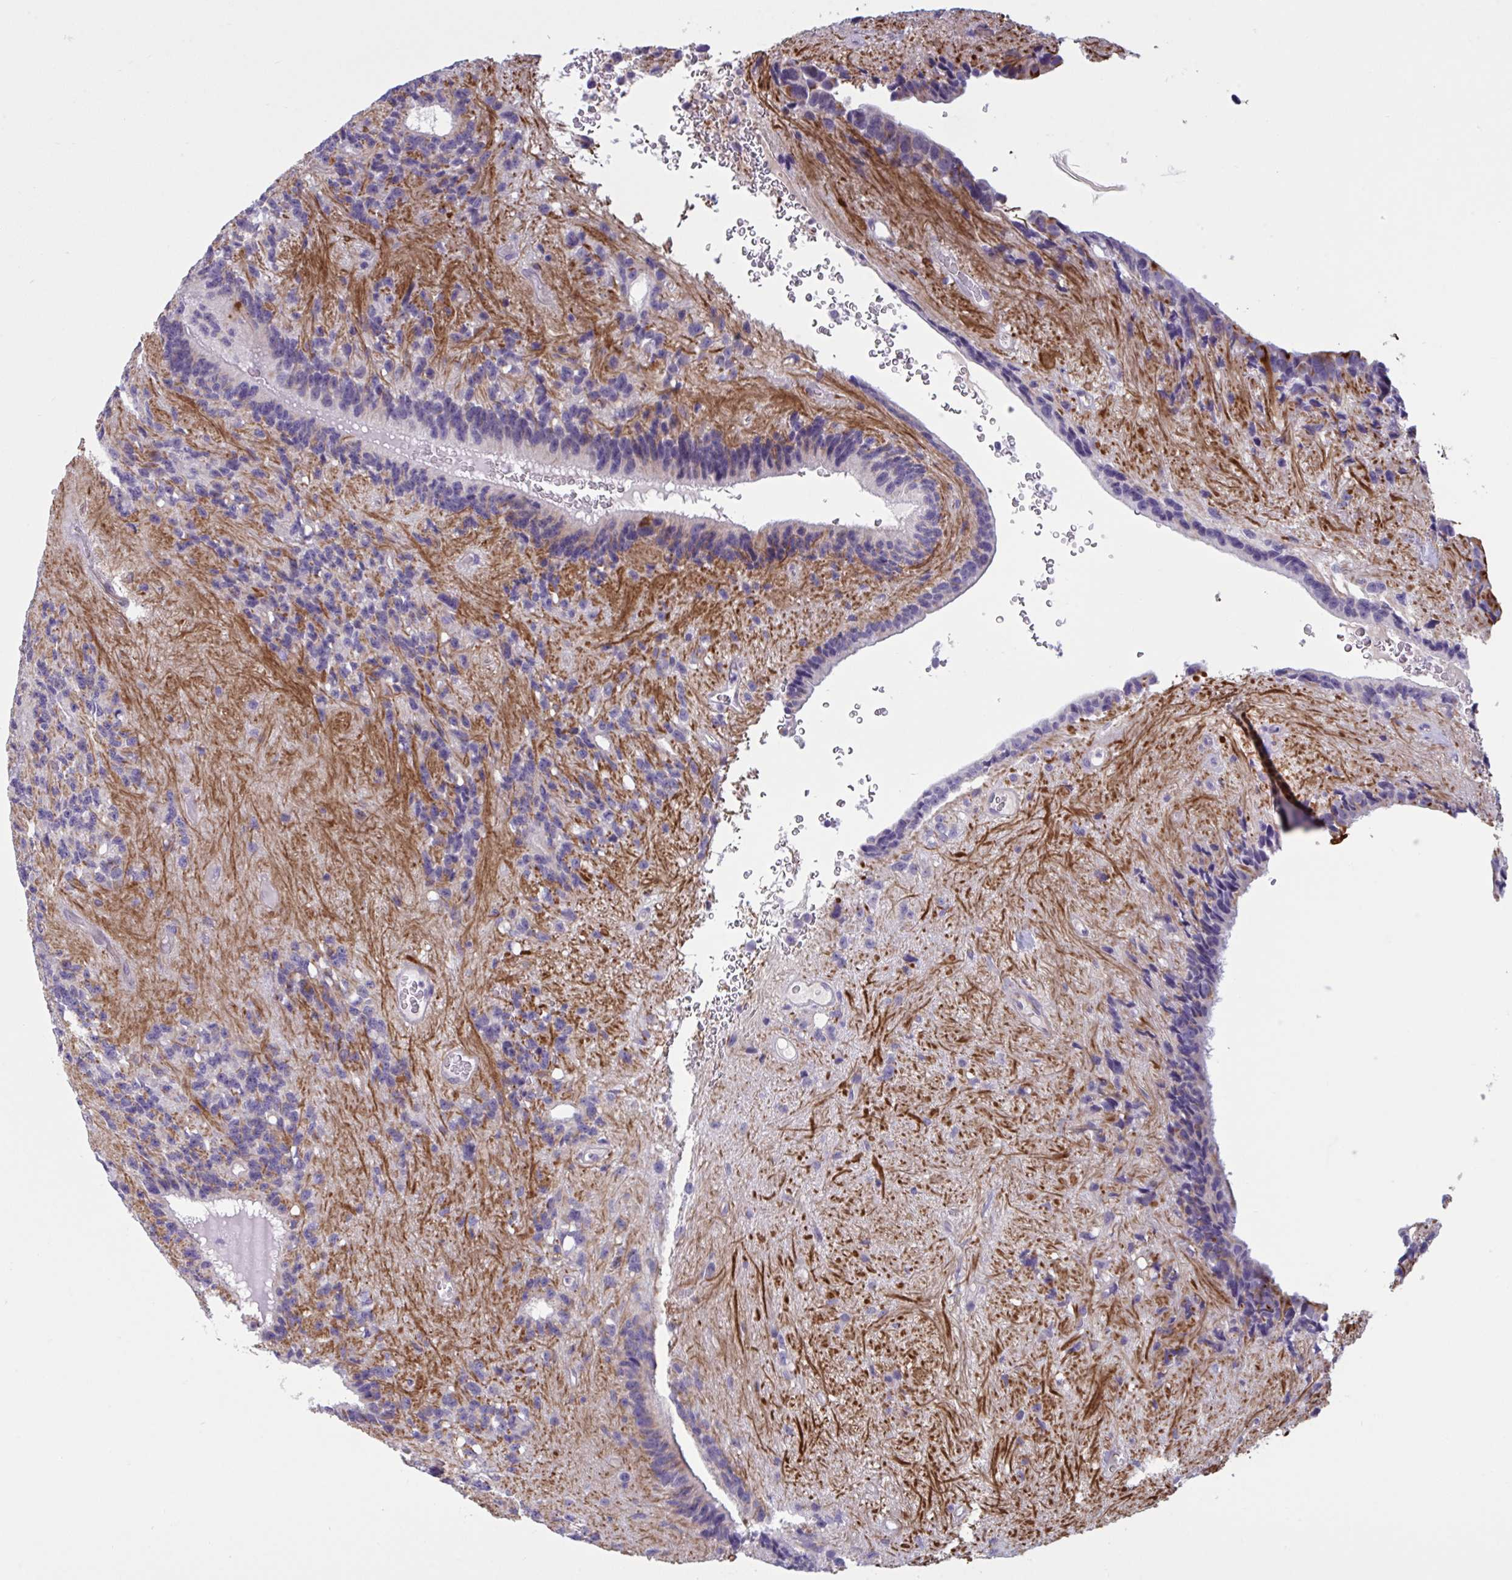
{"staining": {"intensity": "negative", "quantity": "none", "location": "none"}, "tissue": "glioma", "cell_type": "Tumor cells", "image_type": "cancer", "snomed": [{"axis": "morphology", "description": "Glioma, malignant, Low grade"}, {"axis": "topography", "description": "Brain"}], "caption": "The photomicrograph reveals no staining of tumor cells in malignant glioma (low-grade). The staining is performed using DAB brown chromogen with nuclei counter-stained in using hematoxylin.", "gene": "OR1L3", "patient": {"sex": "male", "age": 31}}